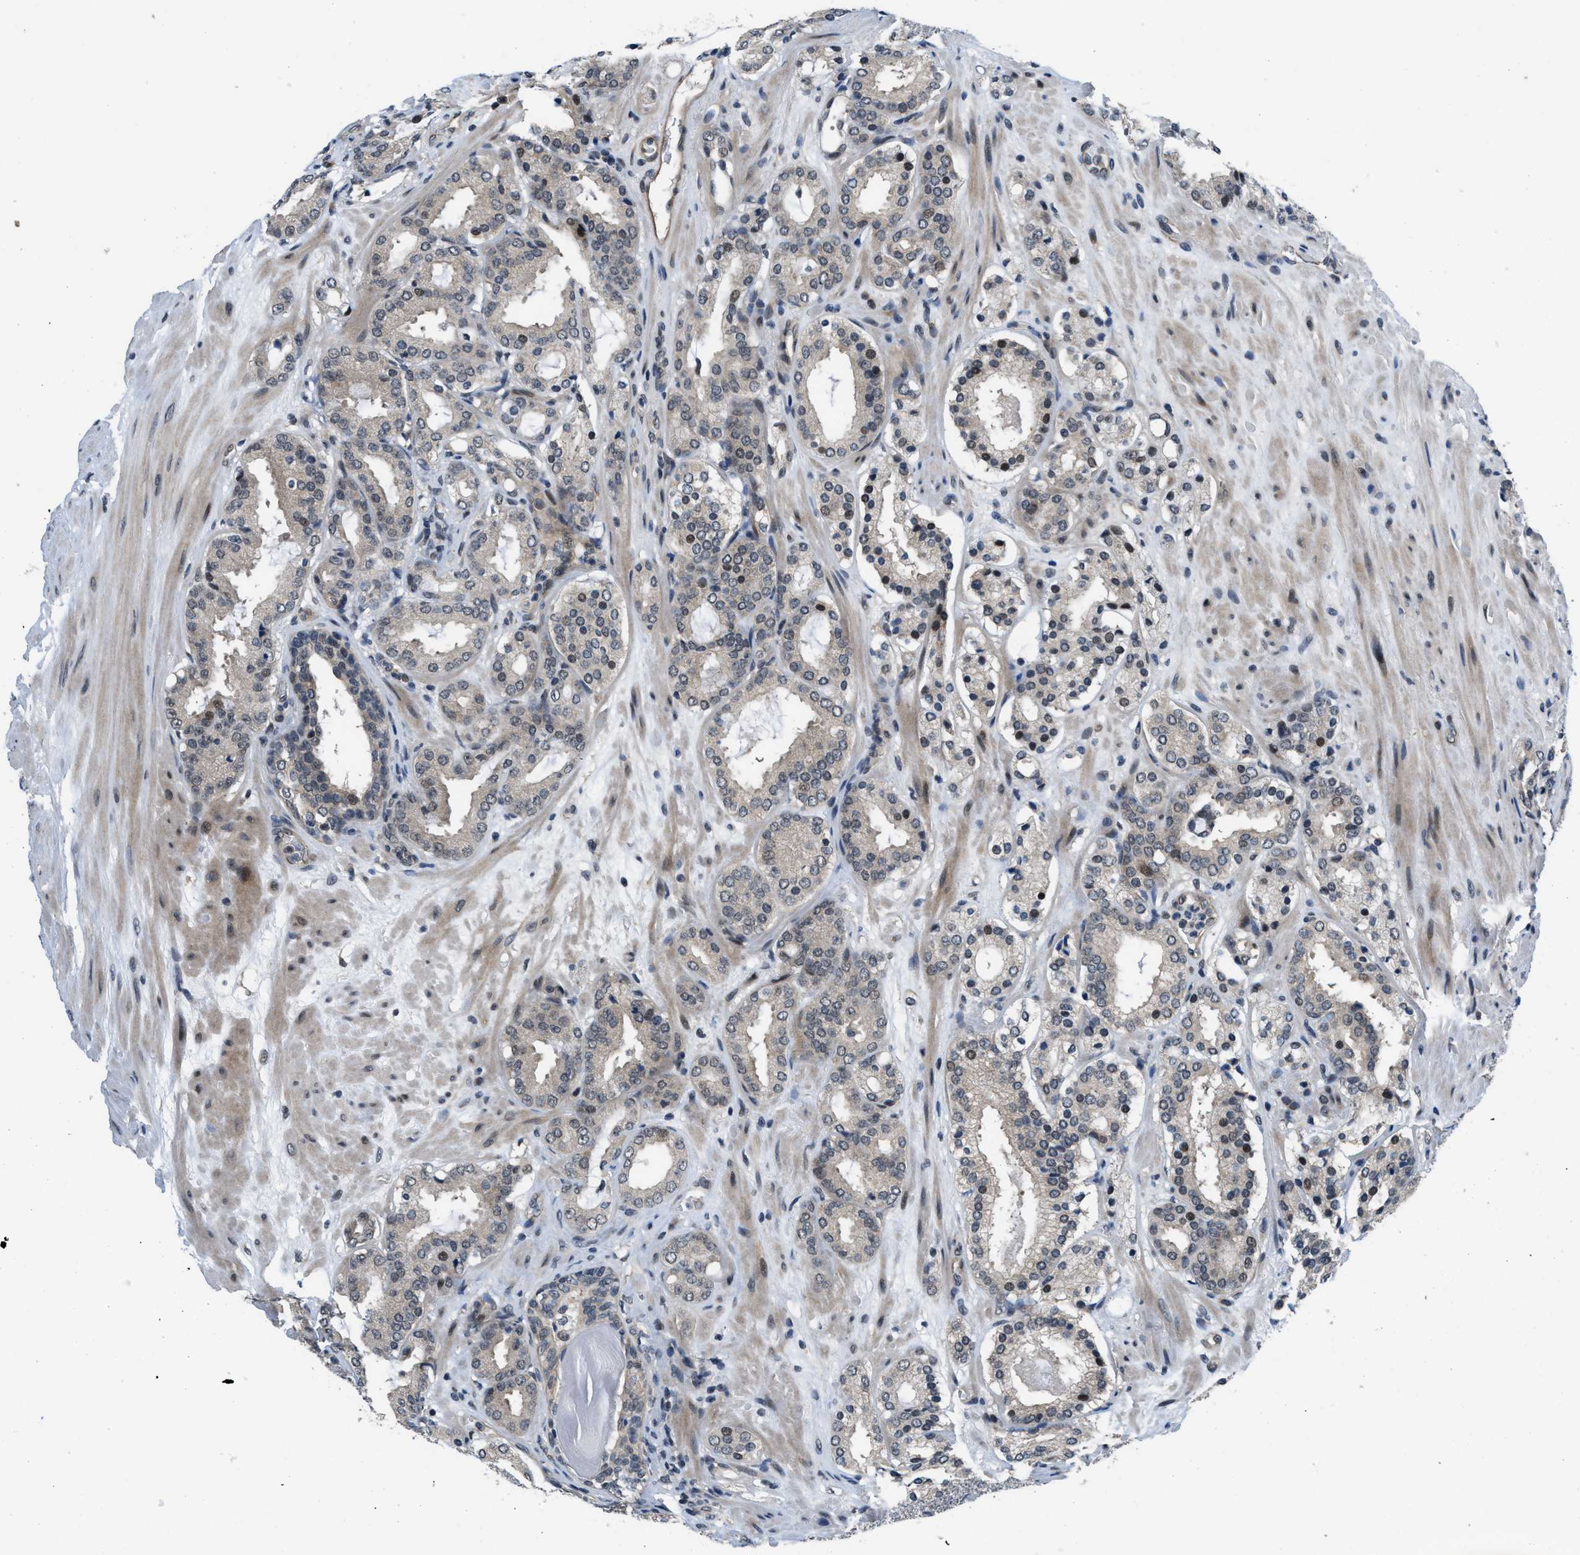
{"staining": {"intensity": "moderate", "quantity": "<25%", "location": "nuclear"}, "tissue": "prostate cancer", "cell_type": "Tumor cells", "image_type": "cancer", "snomed": [{"axis": "morphology", "description": "Adenocarcinoma, Low grade"}, {"axis": "topography", "description": "Prostate"}], "caption": "Immunohistochemical staining of human low-grade adenocarcinoma (prostate) shows low levels of moderate nuclear protein positivity in approximately <25% of tumor cells. The staining was performed using DAB, with brown indicating positive protein expression. Nuclei are stained blue with hematoxylin.", "gene": "SETD5", "patient": {"sex": "male", "age": 69}}